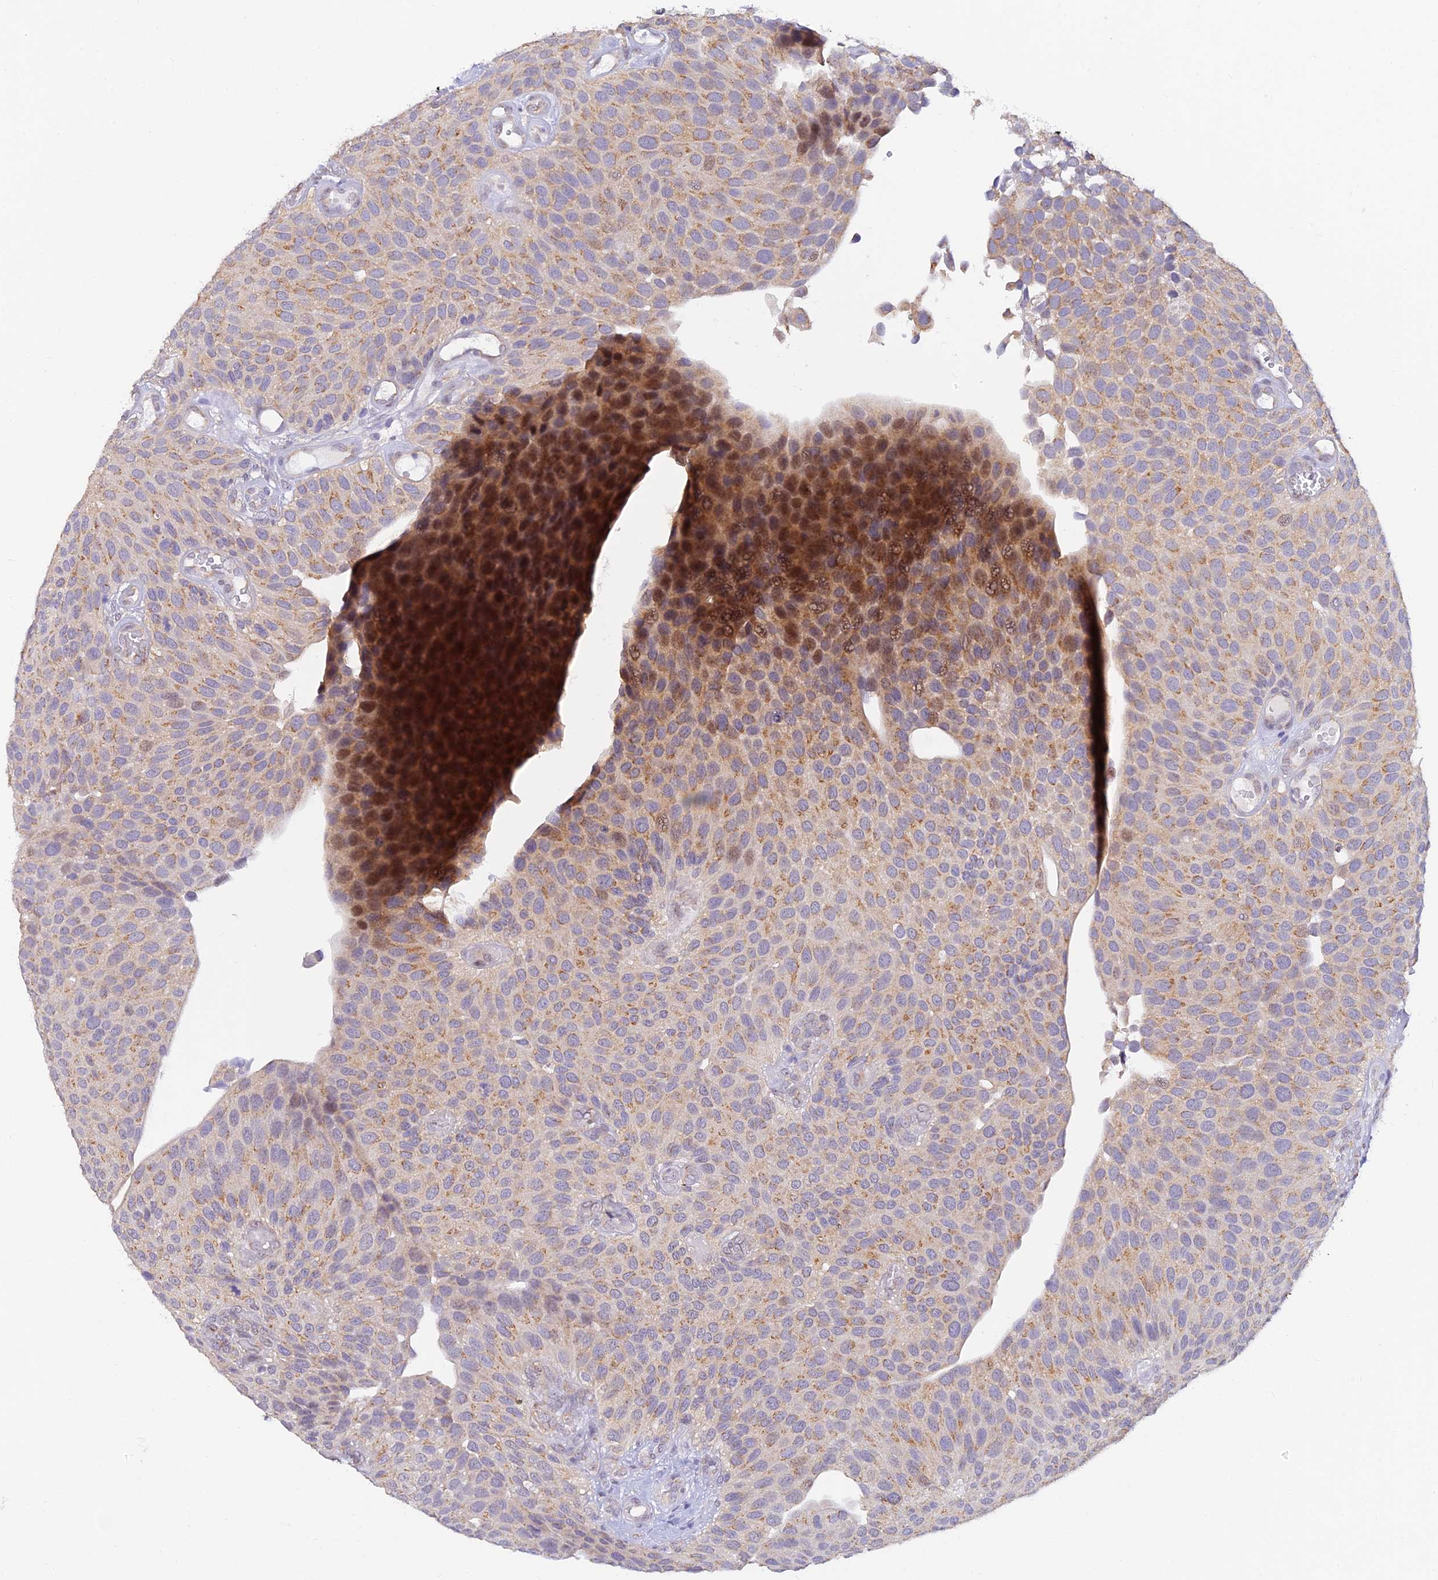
{"staining": {"intensity": "moderate", "quantity": "<25%", "location": "cytoplasmic/membranous,nuclear"}, "tissue": "urothelial cancer", "cell_type": "Tumor cells", "image_type": "cancer", "snomed": [{"axis": "morphology", "description": "Urothelial carcinoma, Low grade"}, {"axis": "topography", "description": "Urinary bladder"}], "caption": "Immunohistochemical staining of urothelial carcinoma (low-grade) displays low levels of moderate cytoplasmic/membranous and nuclear staining in about <25% of tumor cells. The protein is shown in brown color, while the nuclei are stained blue.", "gene": "INKA1", "patient": {"sex": "male", "age": 89}}